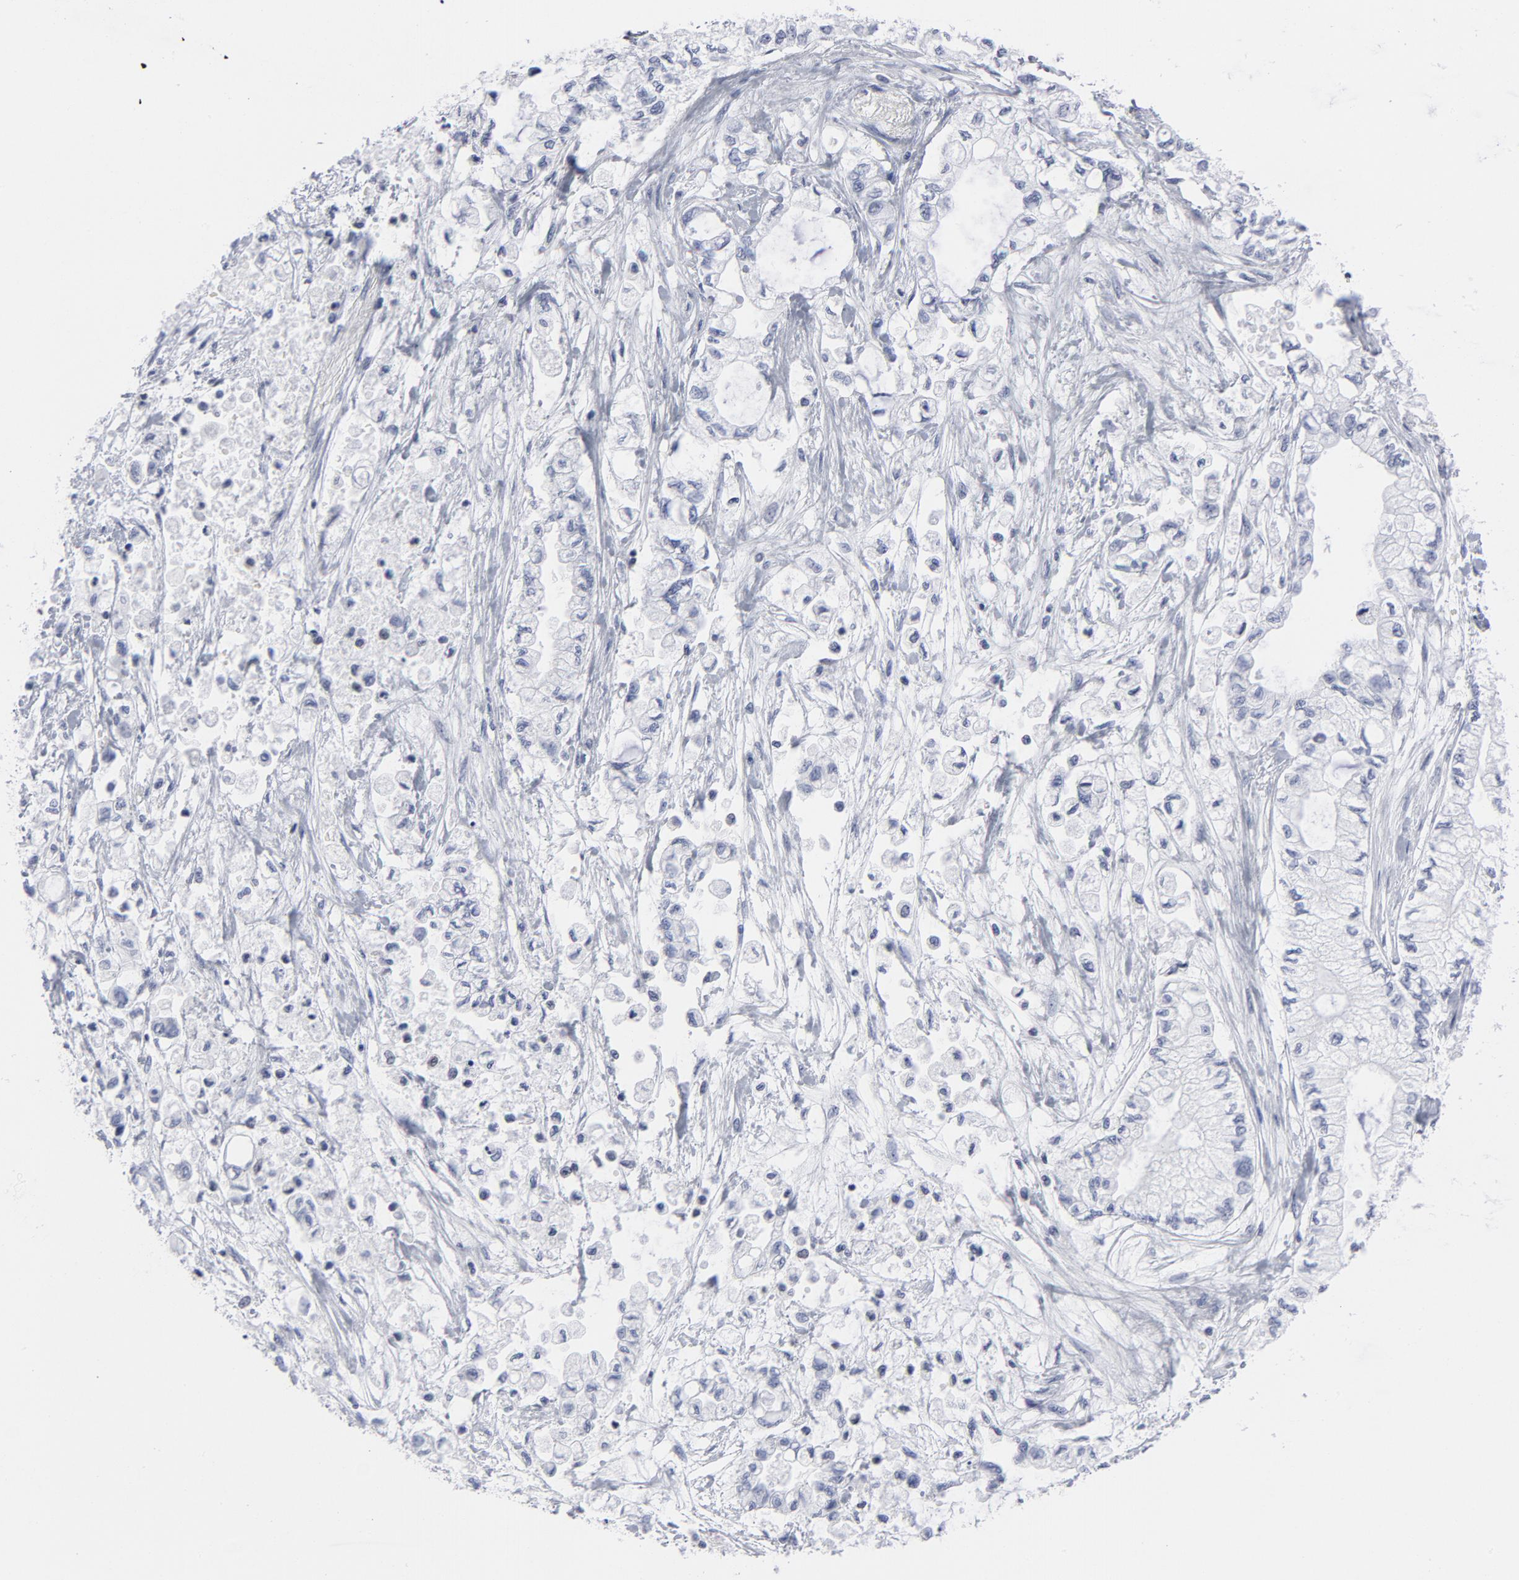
{"staining": {"intensity": "negative", "quantity": "none", "location": "none"}, "tissue": "pancreatic cancer", "cell_type": "Tumor cells", "image_type": "cancer", "snomed": [{"axis": "morphology", "description": "Adenocarcinoma, NOS"}, {"axis": "topography", "description": "Pancreas"}], "caption": "Immunohistochemistry of pancreatic adenocarcinoma shows no staining in tumor cells.", "gene": "CD2", "patient": {"sex": "male", "age": 79}}